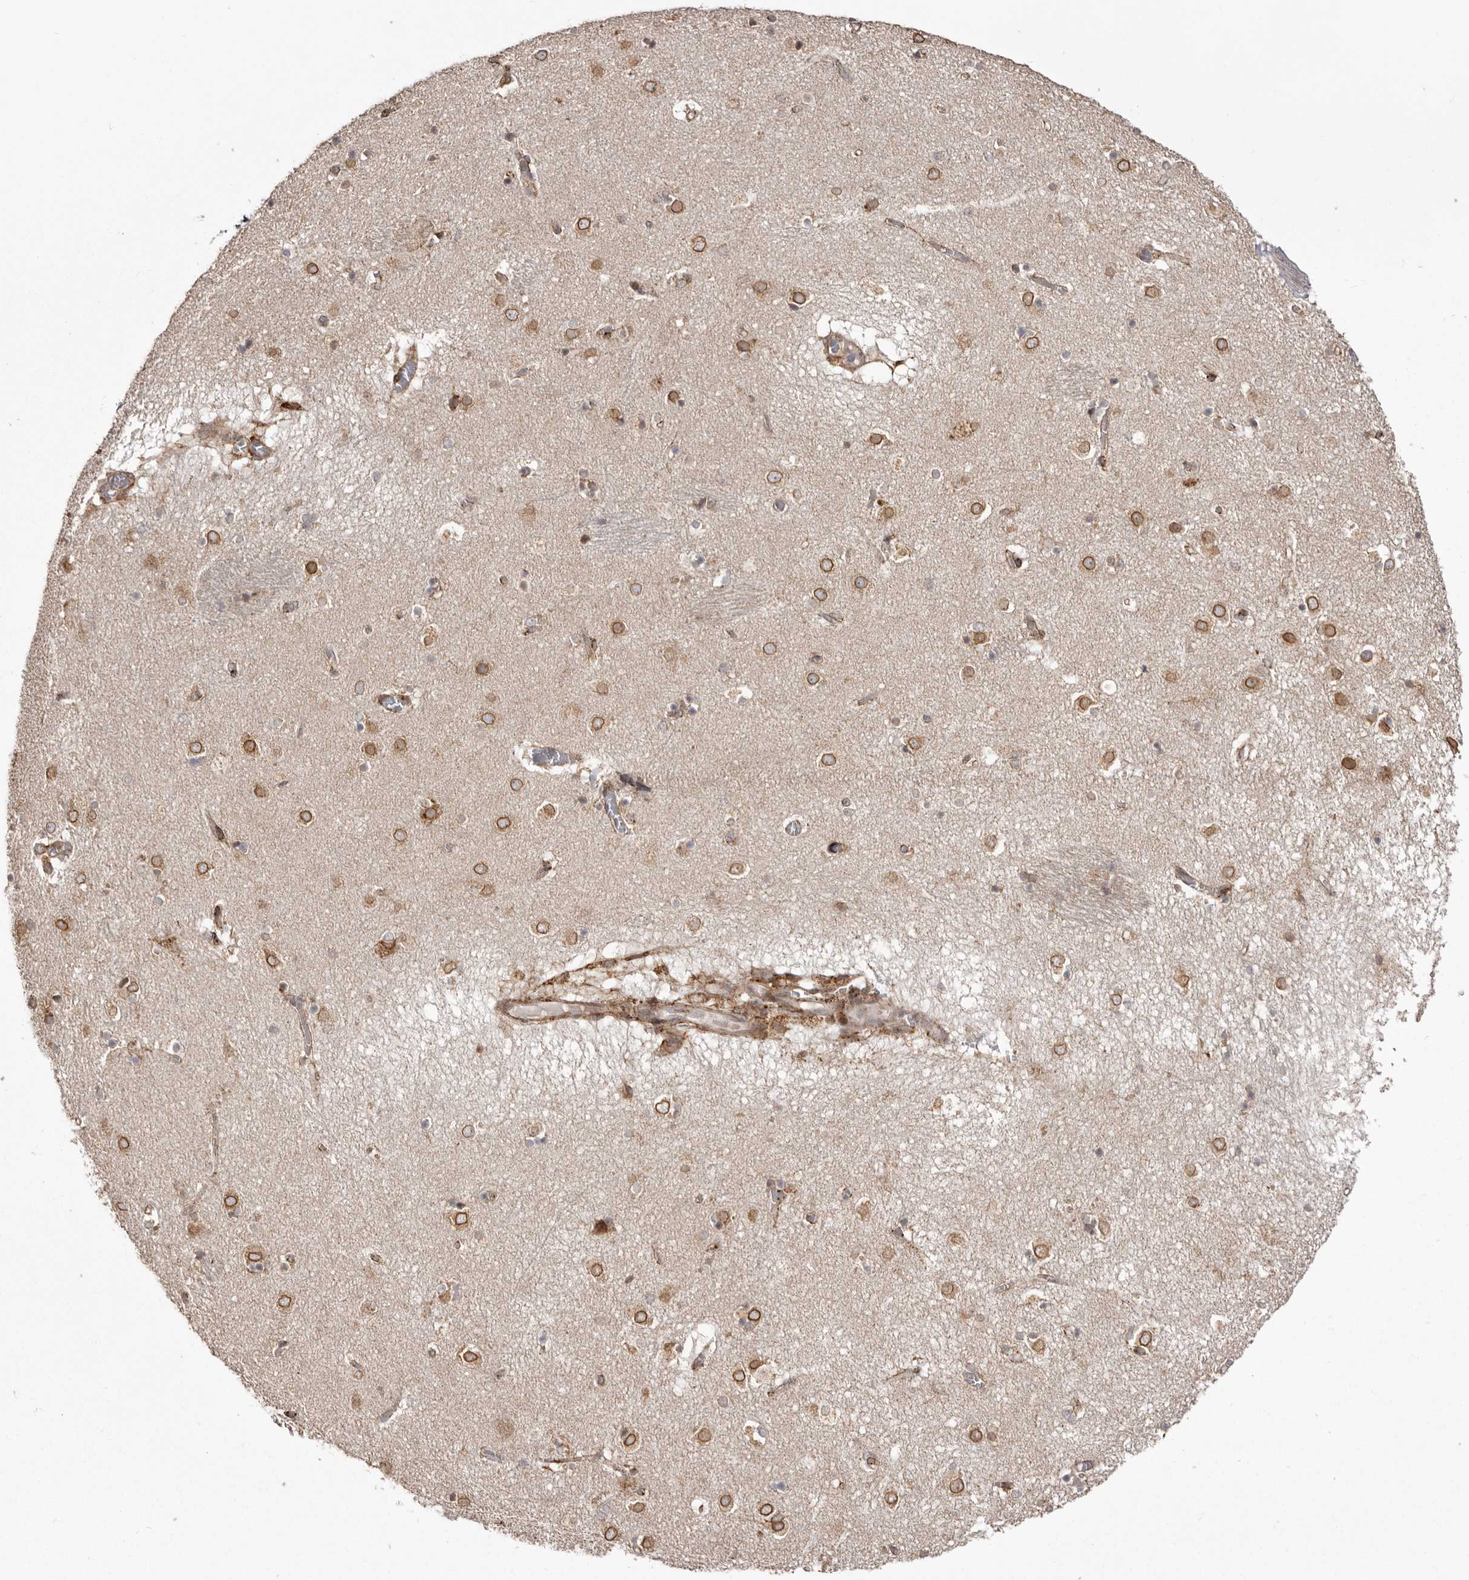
{"staining": {"intensity": "weak", "quantity": "25%-75%", "location": "cytoplasmic/membranous"}, "tissue": "caudate", "cell_type": "Glial cells", "image_type": "normal", "snomed": [{"axis": "morphology", "description": "Normal tissue, NOS"}, {"axis": "topography", "description": "Lateral ventricle wall"}], "caption": "Brown immunohistochemical staining in normal human caudate reveals weak cytoplasmic/membranous positivity in about 25%-75% of glial cells.", "gene": "NUP43", "patient": {"sex": "male", "age": 70}}